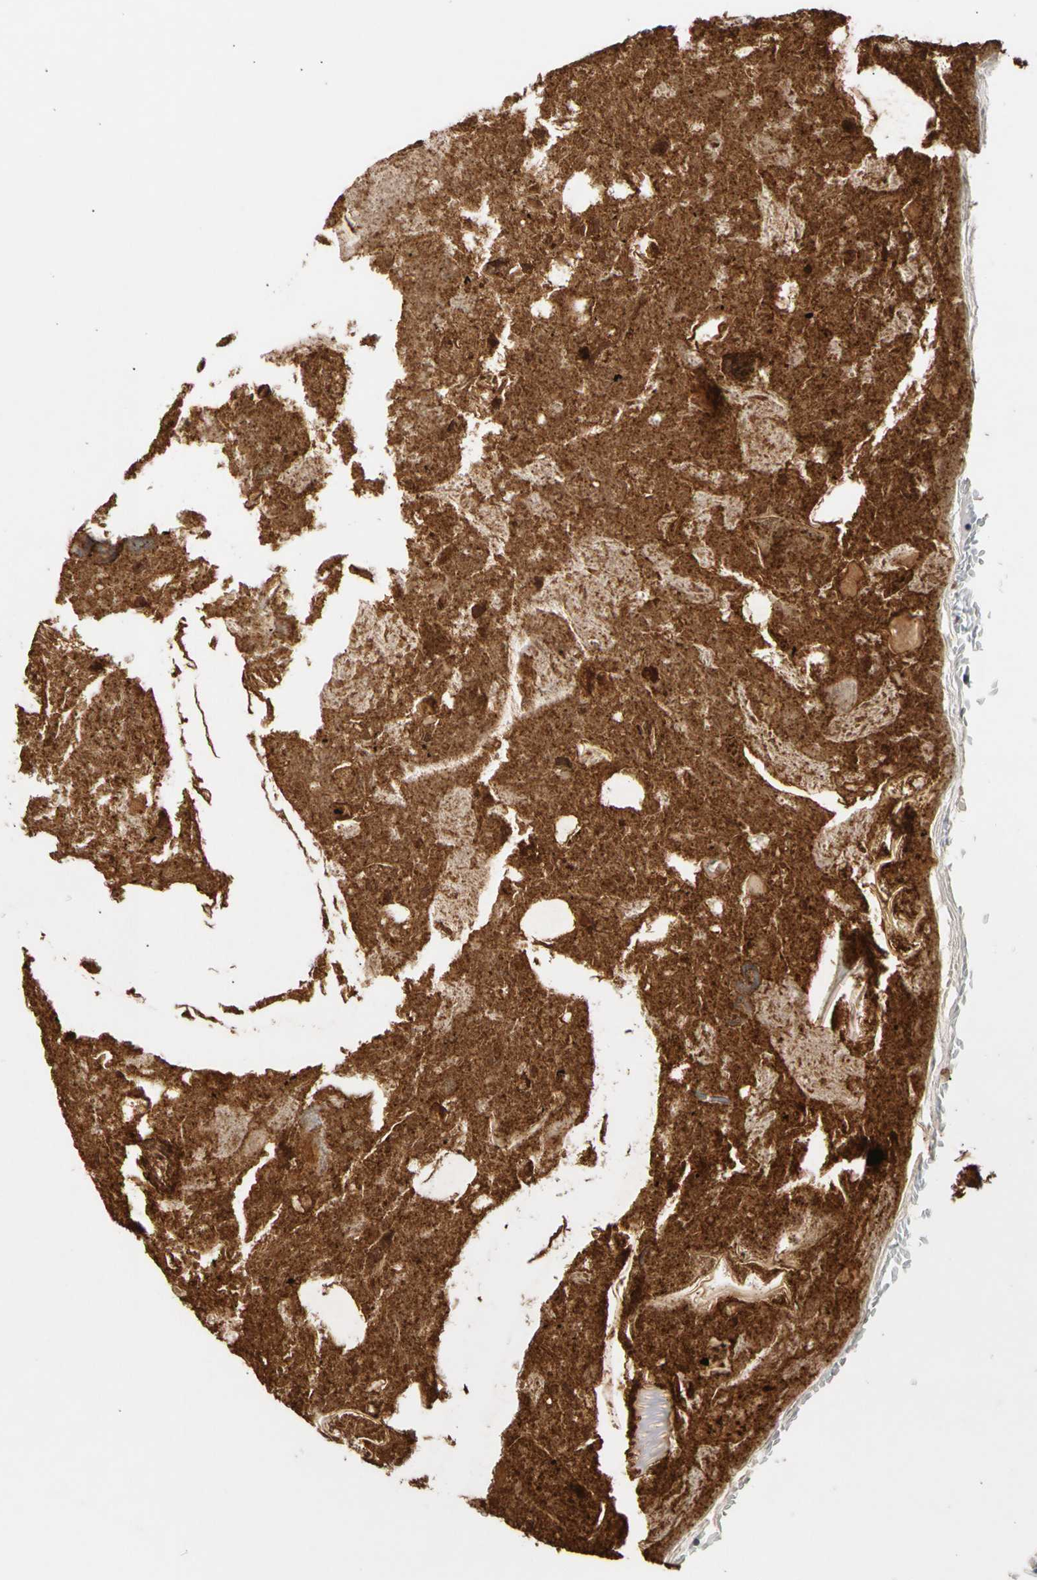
{"staining": {"intensity": "weak", "quantity": "25%-75%", "location": "cytoplasmic/membranous"}, "tissue": "appendix", "cell_type": "Glandular cells", "image_type": "normal", "snomed": [{"axis": "morphology", "description": "Normal tissue, NOS"}, {"axis": "topography", "description": "Appendix"}], "caption": "High-power microscopy captured an immunohistochemistry (IHC) photomicrograph of benign appendix, revealing weak cytoplasmic/membranous staining in approximately 25%-75% of glandular cells. Nuclei are stained in blue.", "gene": "GPX4", "patient": {"sex": "female", "age": 10}}